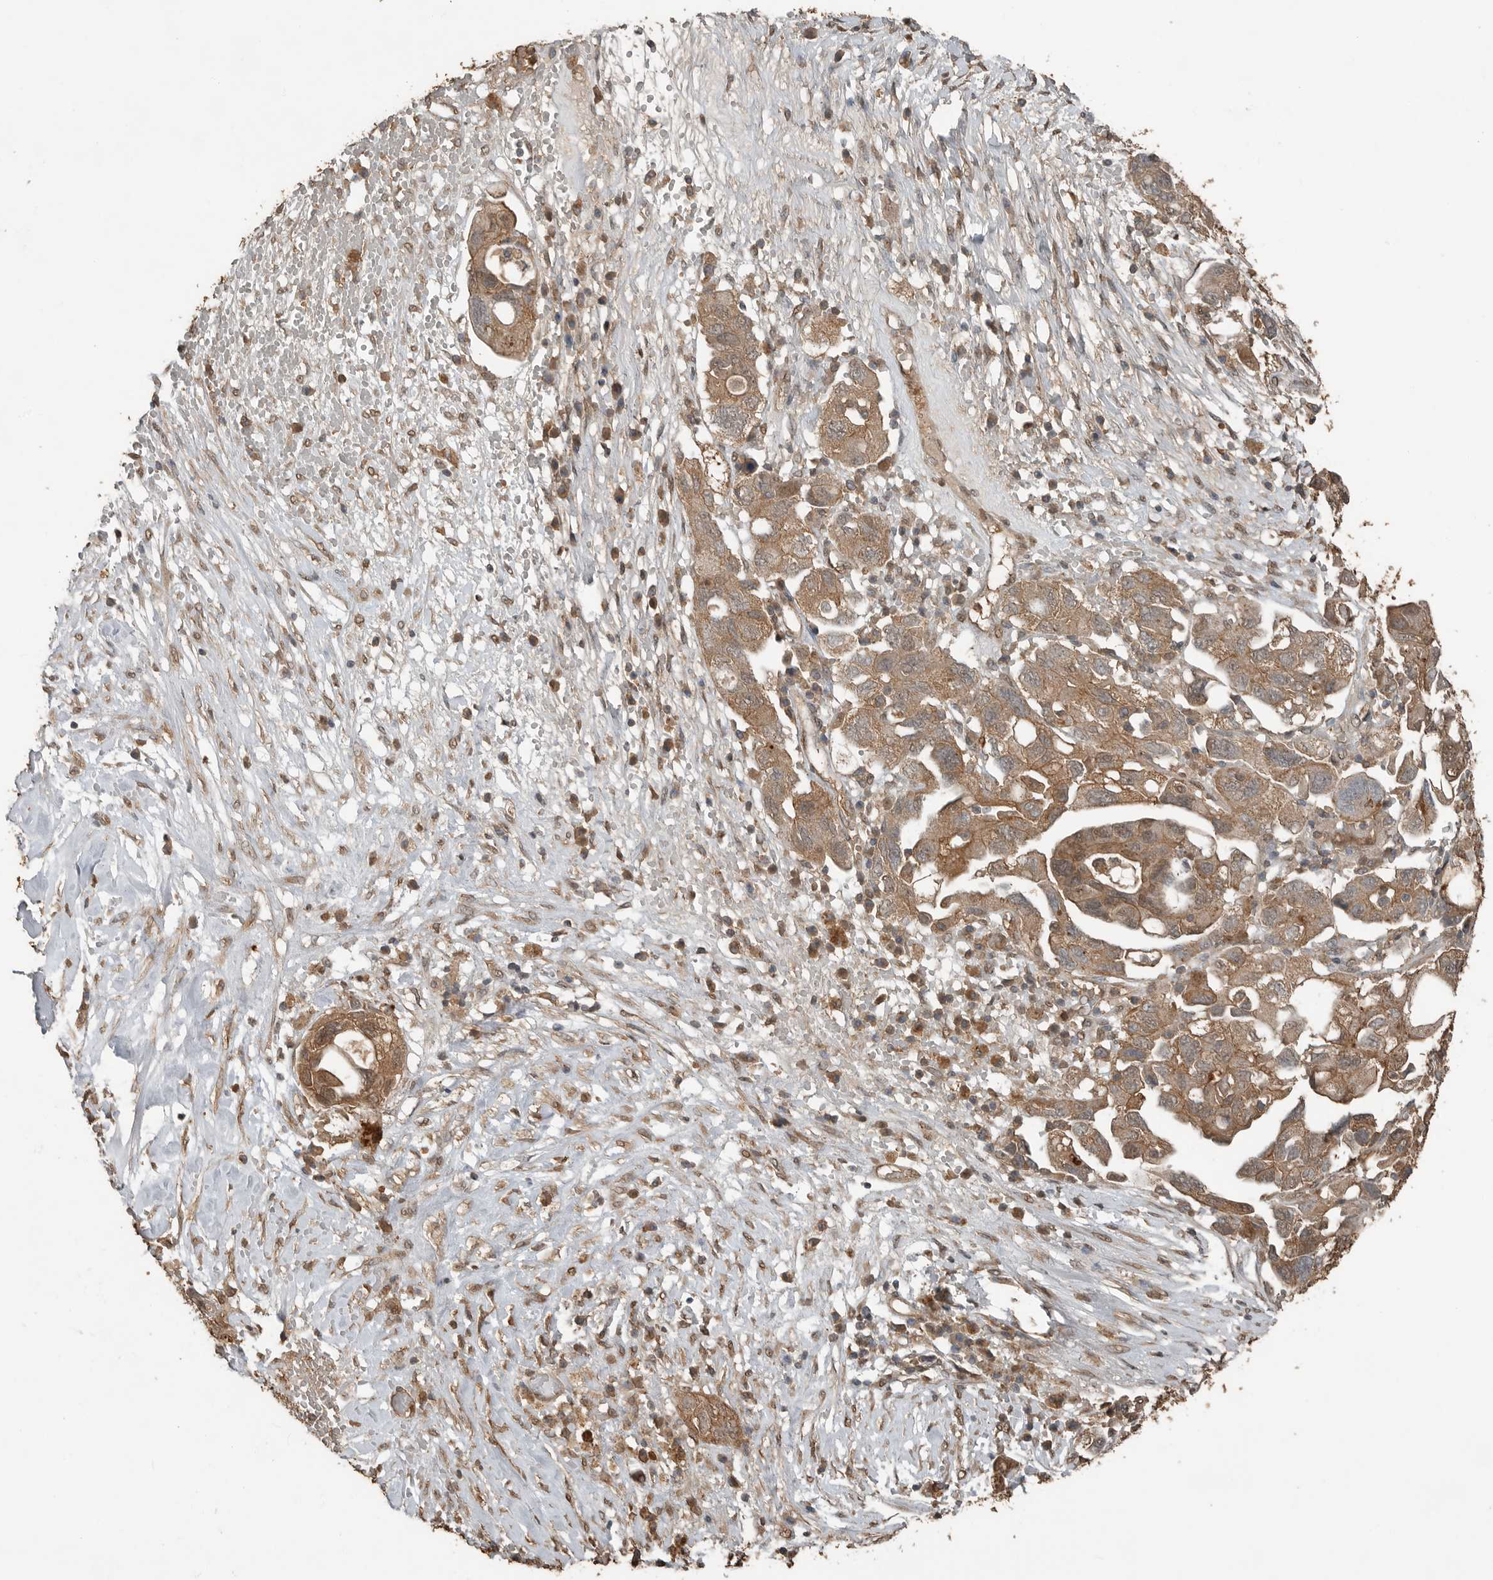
{"staining": {"intensity": "moderate", "quantity": ">75%", "location": "cytoplasmic/membranous"}, "tissue": "ovarian cancer", "cell_type": "Tumor cells", "image_type": "cancer", "snomed": [{"axis": "morphology", "description": "Carcinoma, NOS"}, {"axis": "morphology", "description": "Cystadenocarcinoma, serous, NOS"}, {"axis": "topography", "description": "Ovary"}], "caption": "Ovarian cancer (carcinoma) stained with DAB (3,3'-diaminobenzidine) immunohistochemistry shows medium levels of moderate cytoplasmic/membranous staining in approximately >75% of tumor cells. (Brightfield microscopy of DAB IHC at high magnification).", "gene": "BLZF1", "patient": {"sex": "female", "age": 69}}